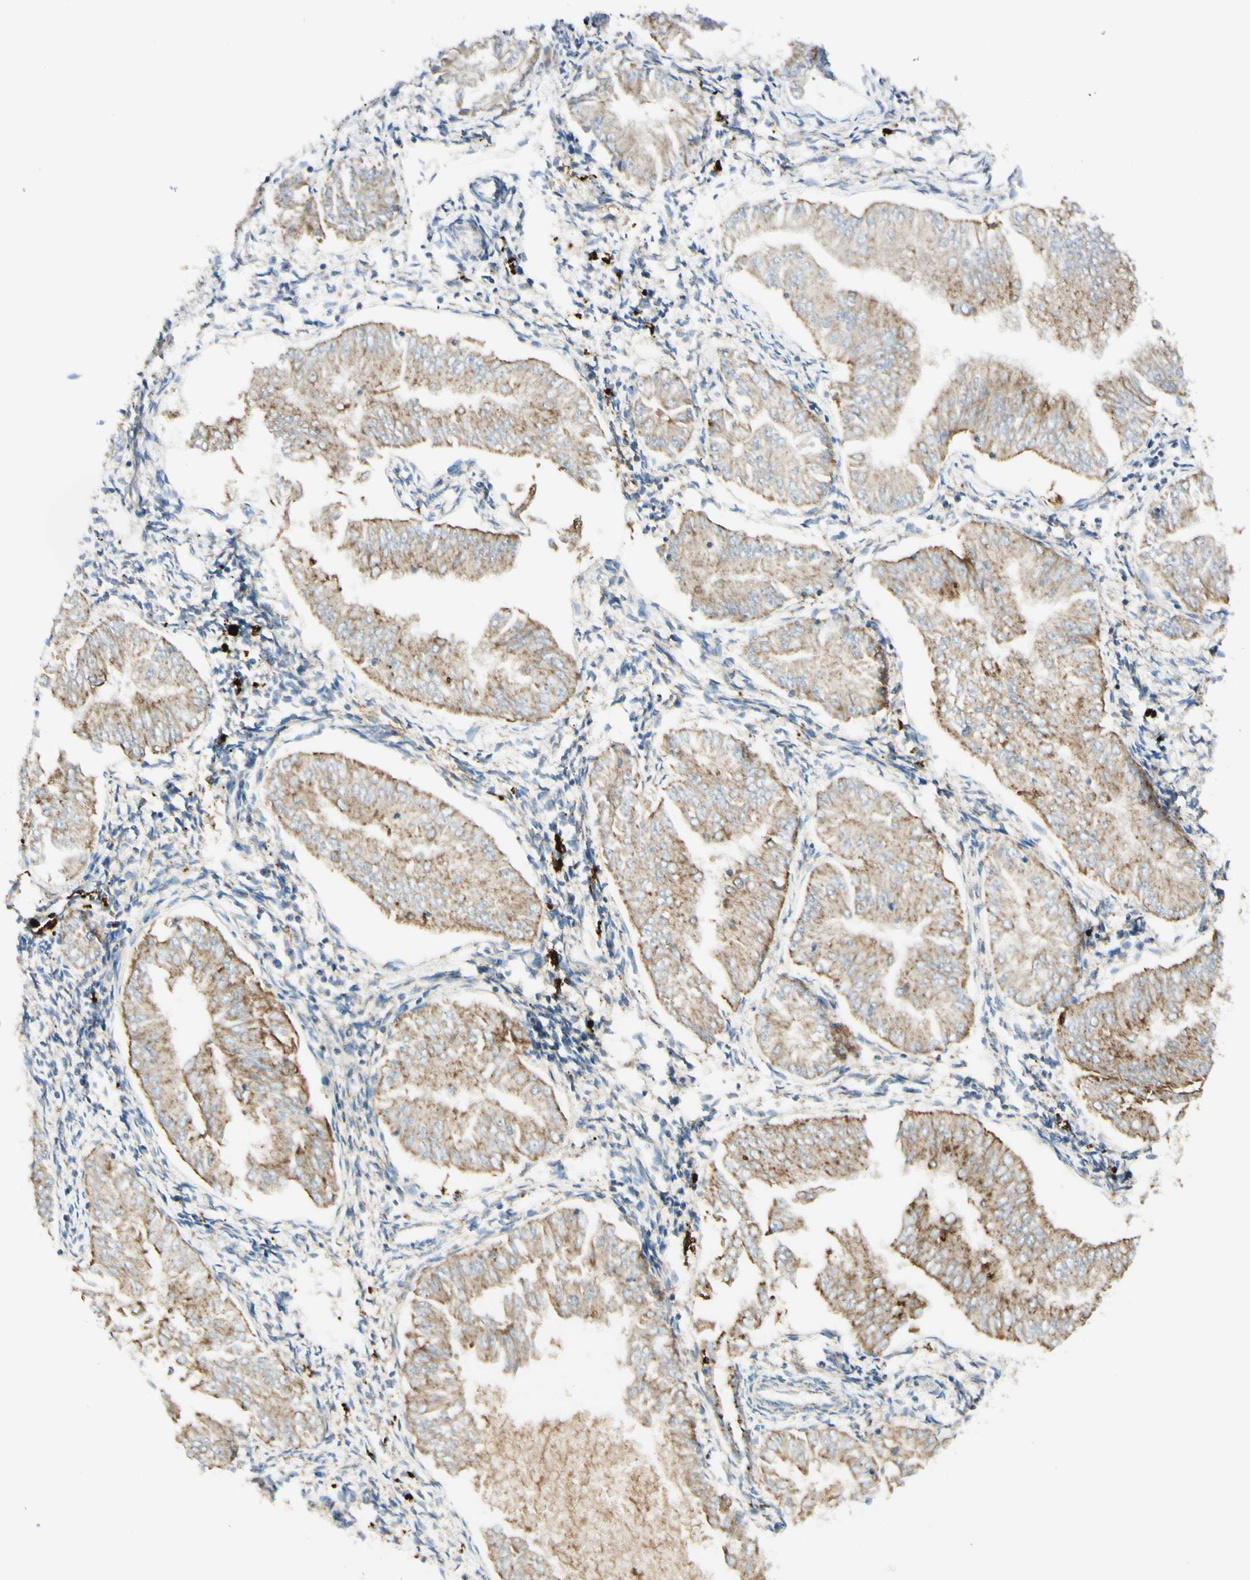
{"staining": {"intensity": "moderate", "quantity": ">75%", "location": "cytoplasmic/membranous"}, "tissue": "endometrial cancer", "cell_type": "Tumor cells", "image_type": "cancer", "snomed": [{"axis": "morphology", "description": "Adenocarcinoma, NOS"}, {"axis": "topography", "description": "Endometrium"}], "caption": "This image demonstrates endometrial adenocarcinoma stained with immunohistochemistry (IHC) to label a protein in brown. The cytoplasmic/membranous of tumor cells show moderate positivity for the protein. Nuclei are counter-stained blue.", "gene": "ARMC10", "patient": {"sex": "female", "age": 53}}